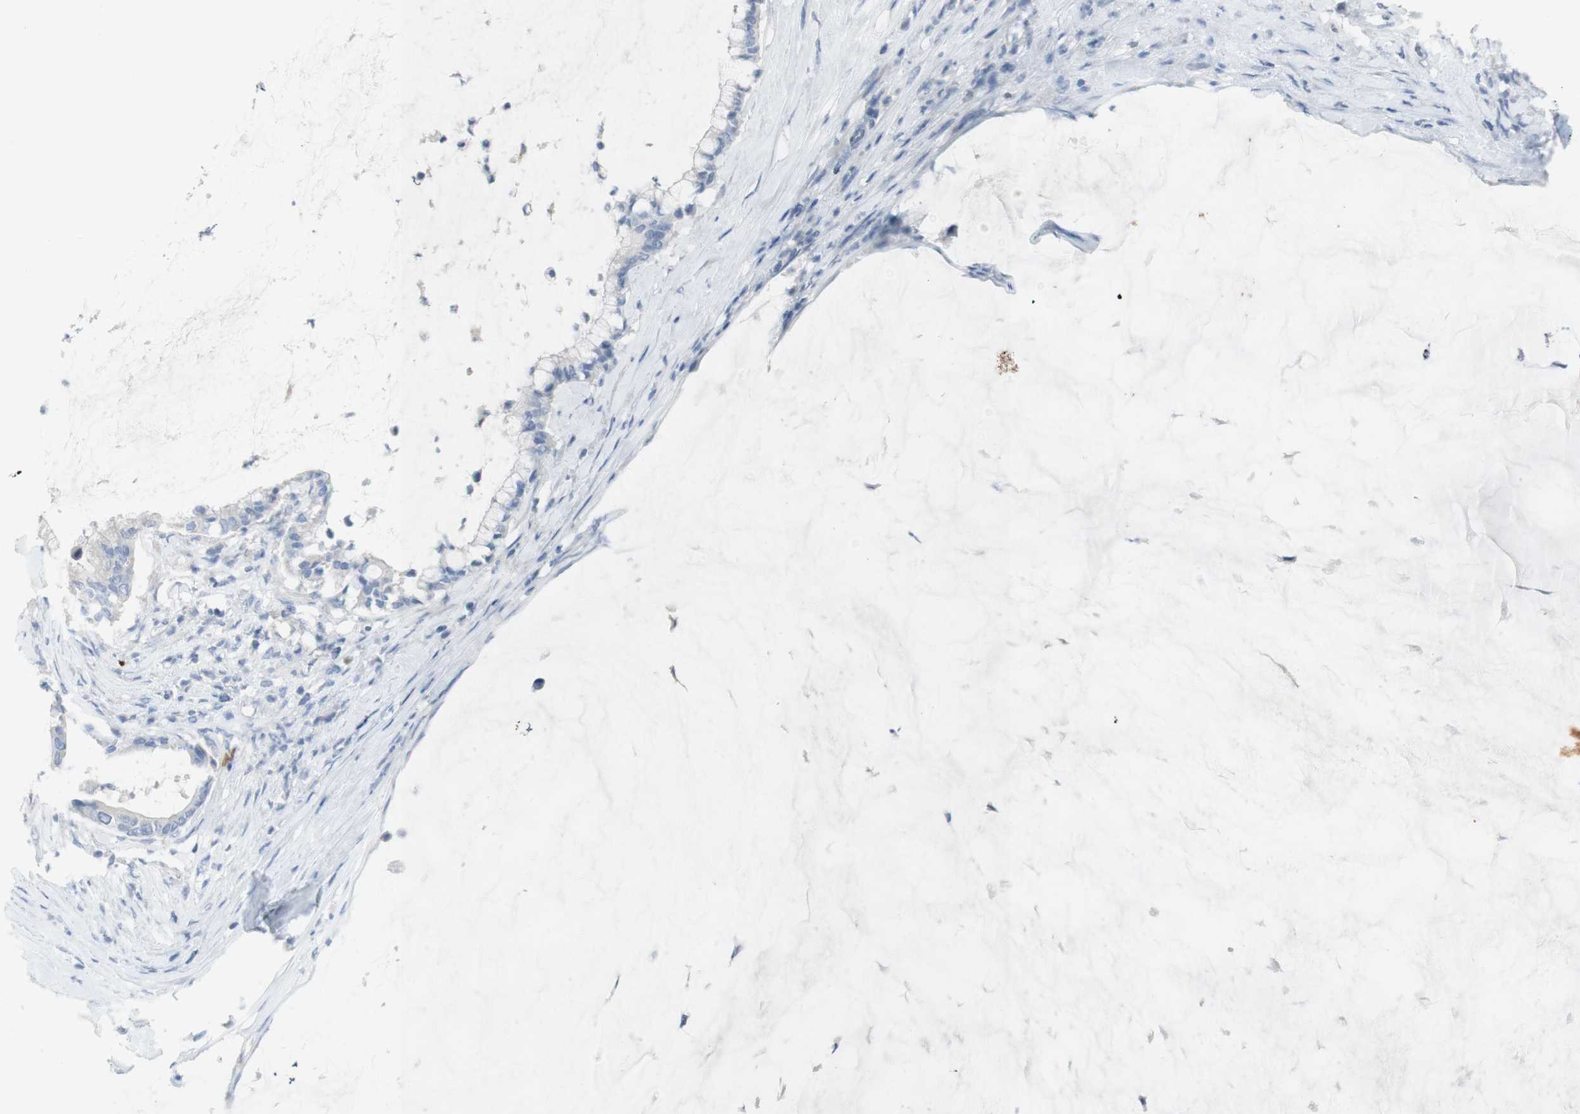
{"staining": {"intensity": "negative", "quantity": "none", "location": "none"}, "tissue": "pancreatic cancer", "cell_type": "Tumor cells", "image_type": "cancer", "snomed": [{"axis": "morphology", "description": "Adenocarcinoma, NOS"}, {"axis": "topography", "description": "Pancreas"}], "caption": "Tumor cells are negative for protein expression in human pancreatic cancer (adenocarcinoma).", "gene": "CD207", "patient": {"sex": "male", "age": 41}}